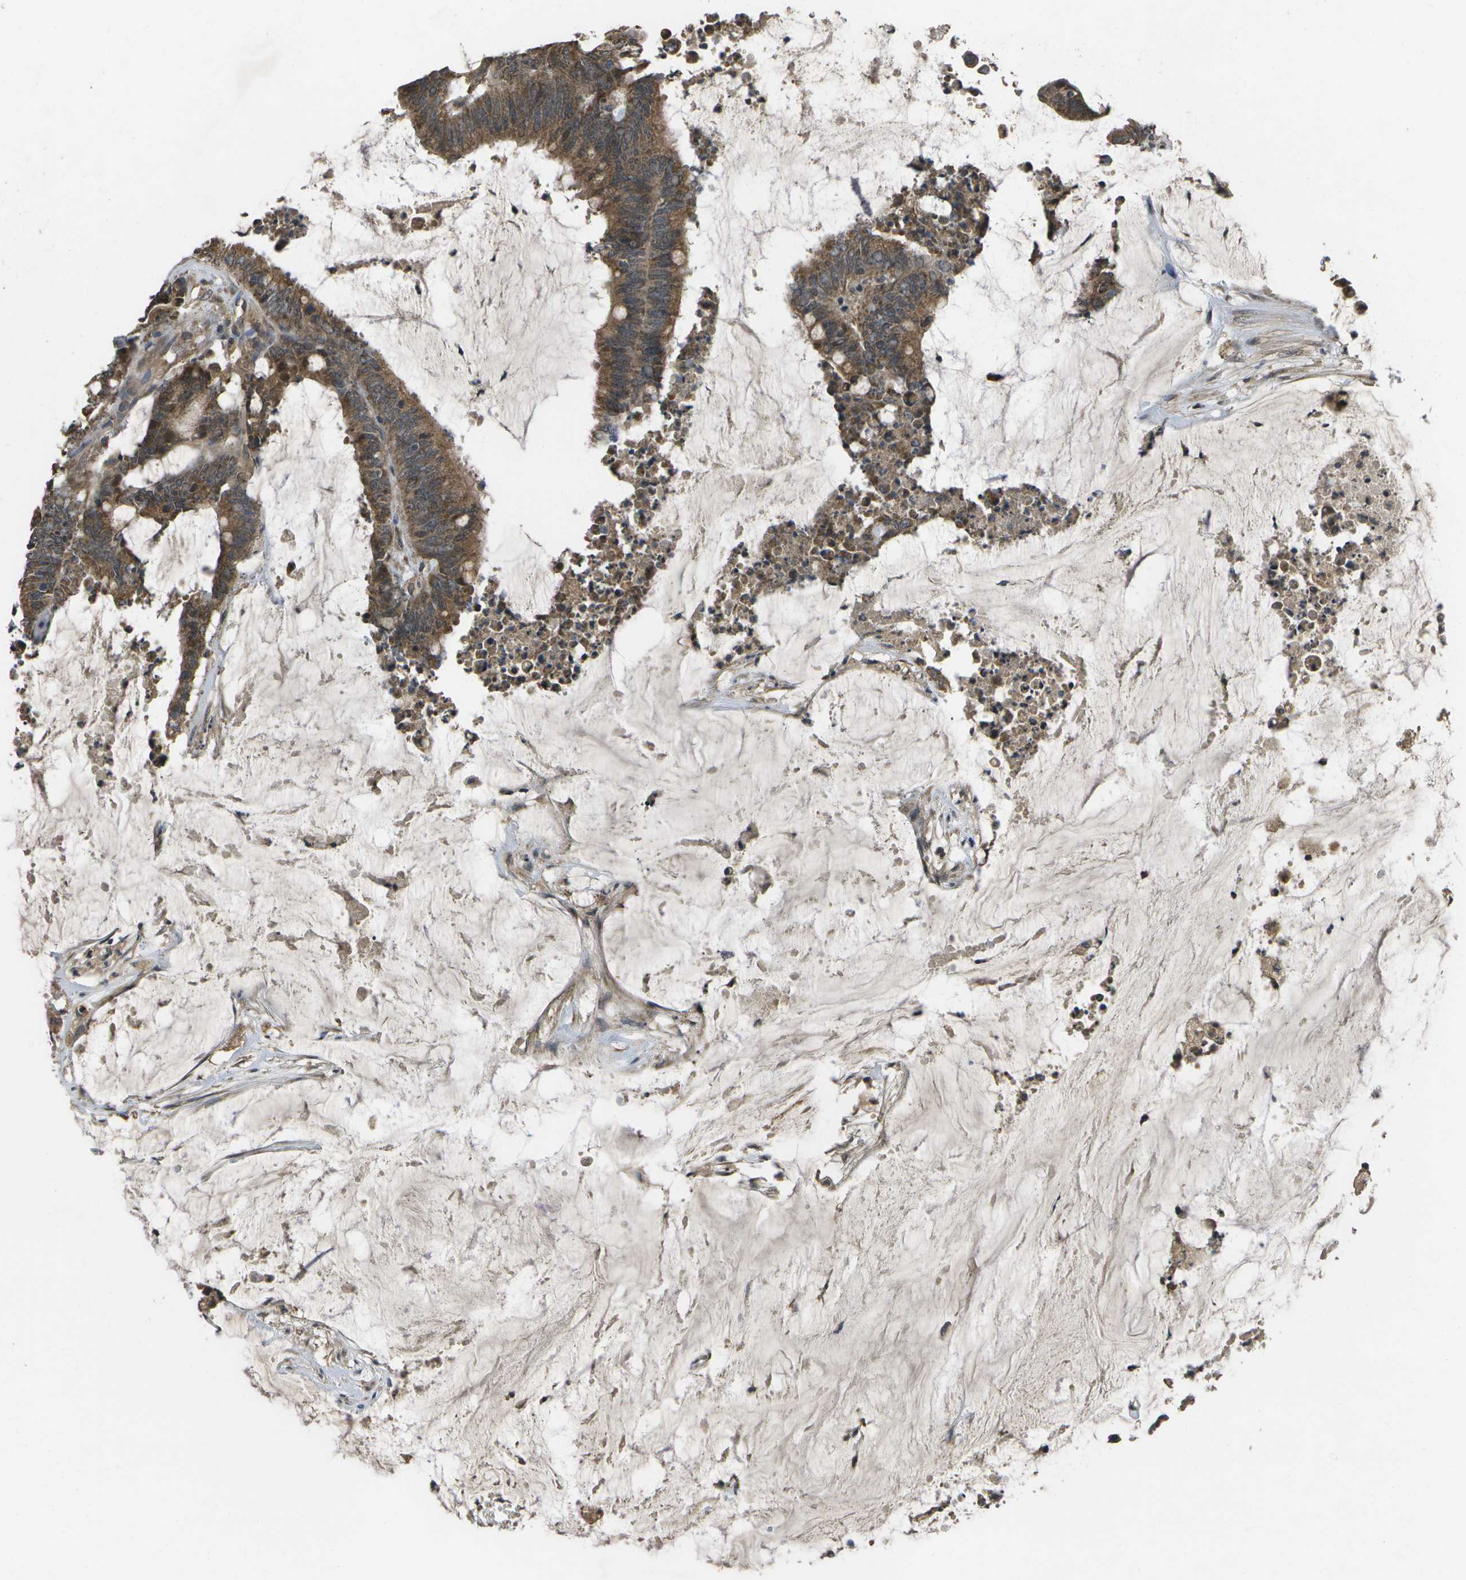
{"staining": {"intensity": "moderate", "quantity": ">75%", "location": "cytoplasmic/membranous"}, "tissue": "colorectal cancer", "cell_type": "Tumor cells", "image_type": "cancer", "snomed": [{"axis": "morphology", "description": "Adenocarcinoma, NOS"}, {"axis": "topography", "description": "Rectum"}], "caption": "High-magnification brightfield microscopy of colorectal adenocarcinoma stained with DAB (brown) and counterstained with hematoxylin (blue). tumor cells exhibit moderate cytoplasmic/membranous staining is seen in approximately>75% of cells.", "gene": "ALAS1", "patient": {"sex": "female", "age": 66}}